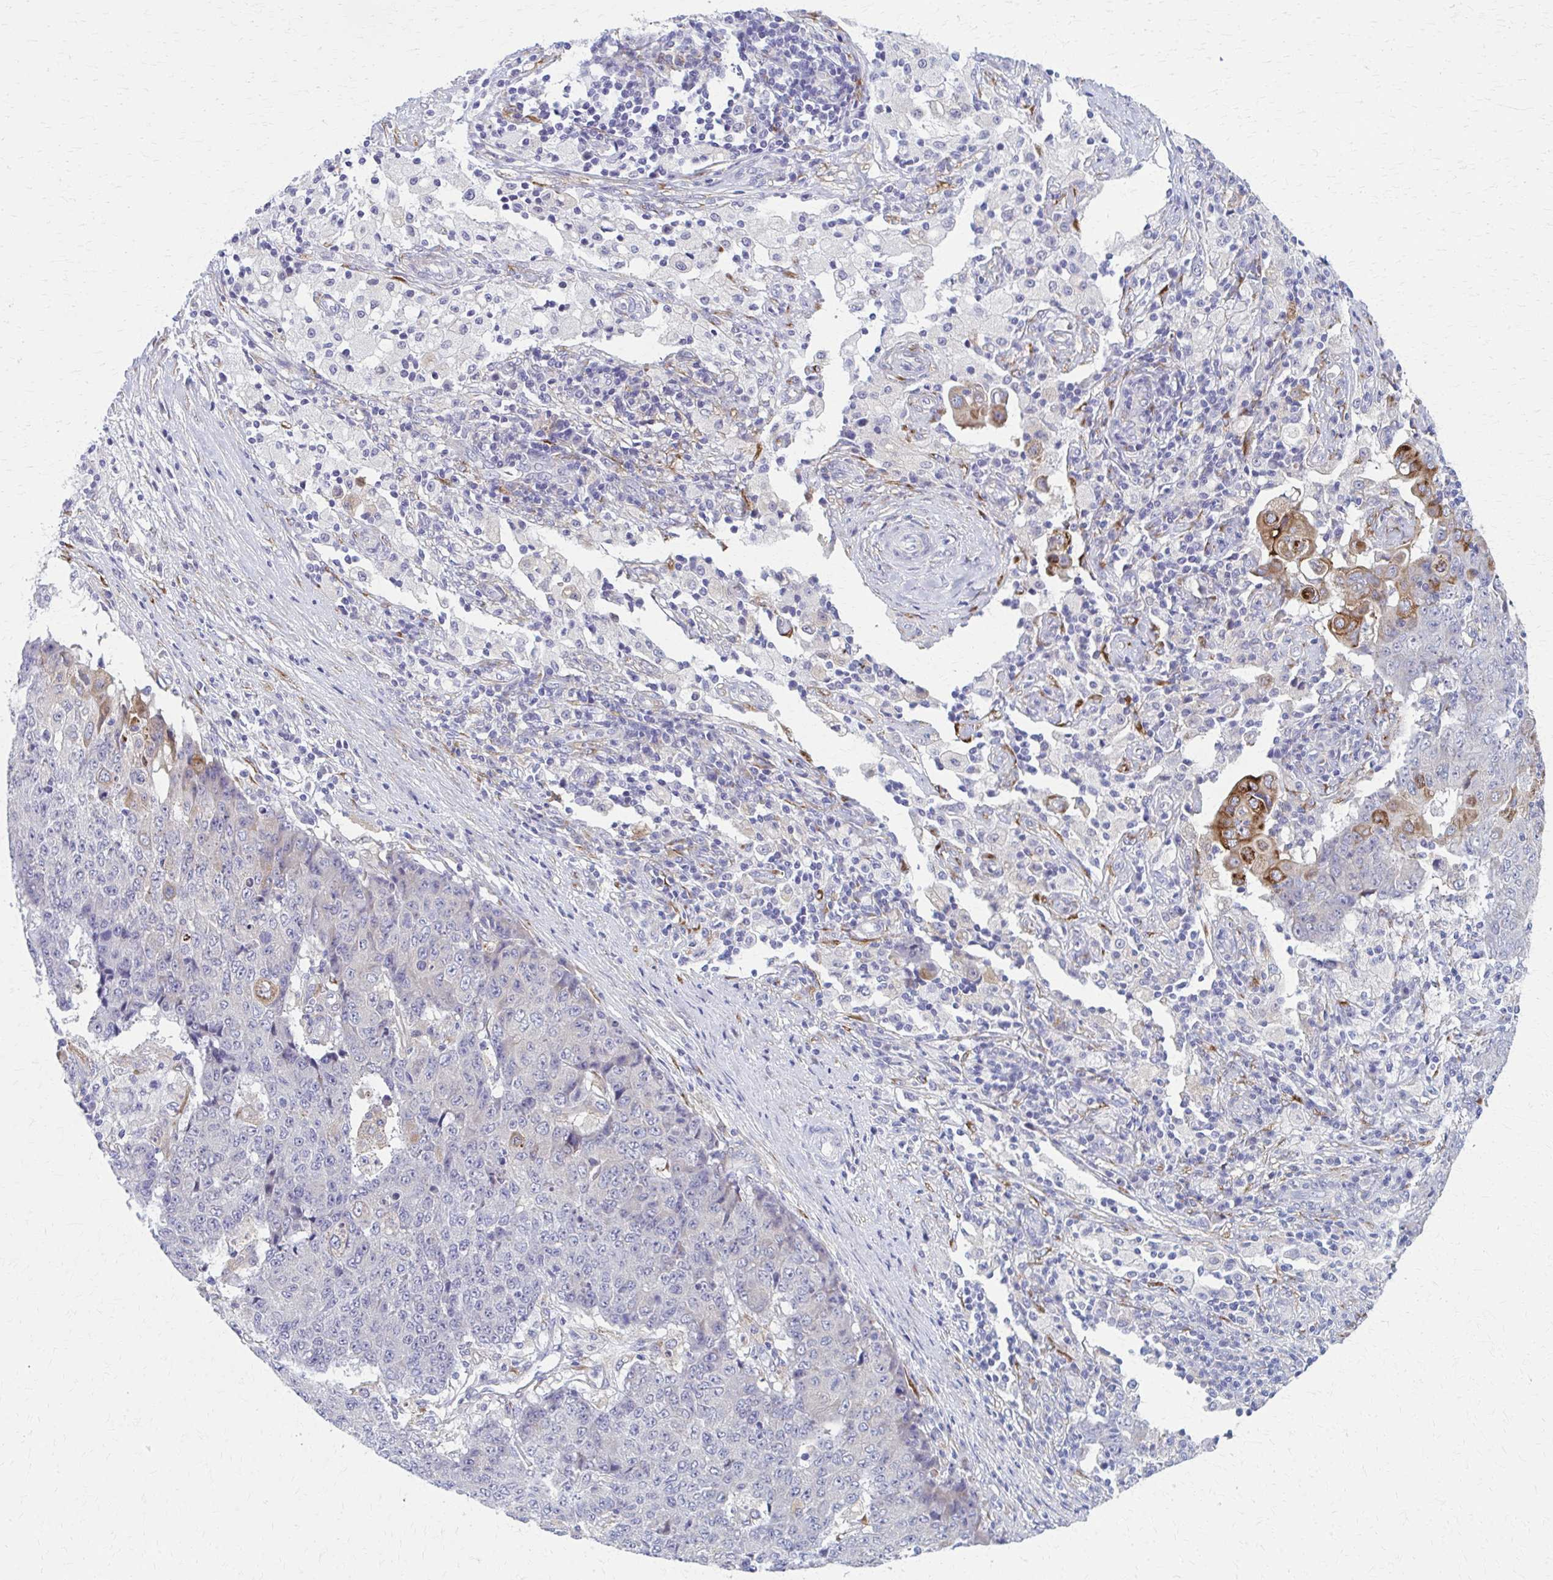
{"staining": {"intensity": "moderate", "quantity": "<25%", "location": "cytoplasmic/membranous"}, "tissue": "ovarian cancer", "cell_type": "Tumor cells", "image_type": "cancer", "snomed": [{"axis": "morphology", "description": "Carcinoma, endometroid"}, {"axis": "topography", "description": "Ovary"}], "caption": "Immunohistochemical staining of ovarian cancer (endometroid carcinoma) demonstrates low levels of moderate cytoplasmic/membranous protein positivity in approximately <25% of tumor cells. (IHC, brightfield microscopy, high magnification).", "gene": "SPATS2L", "patient": {"sex": "female", "age": 42}}